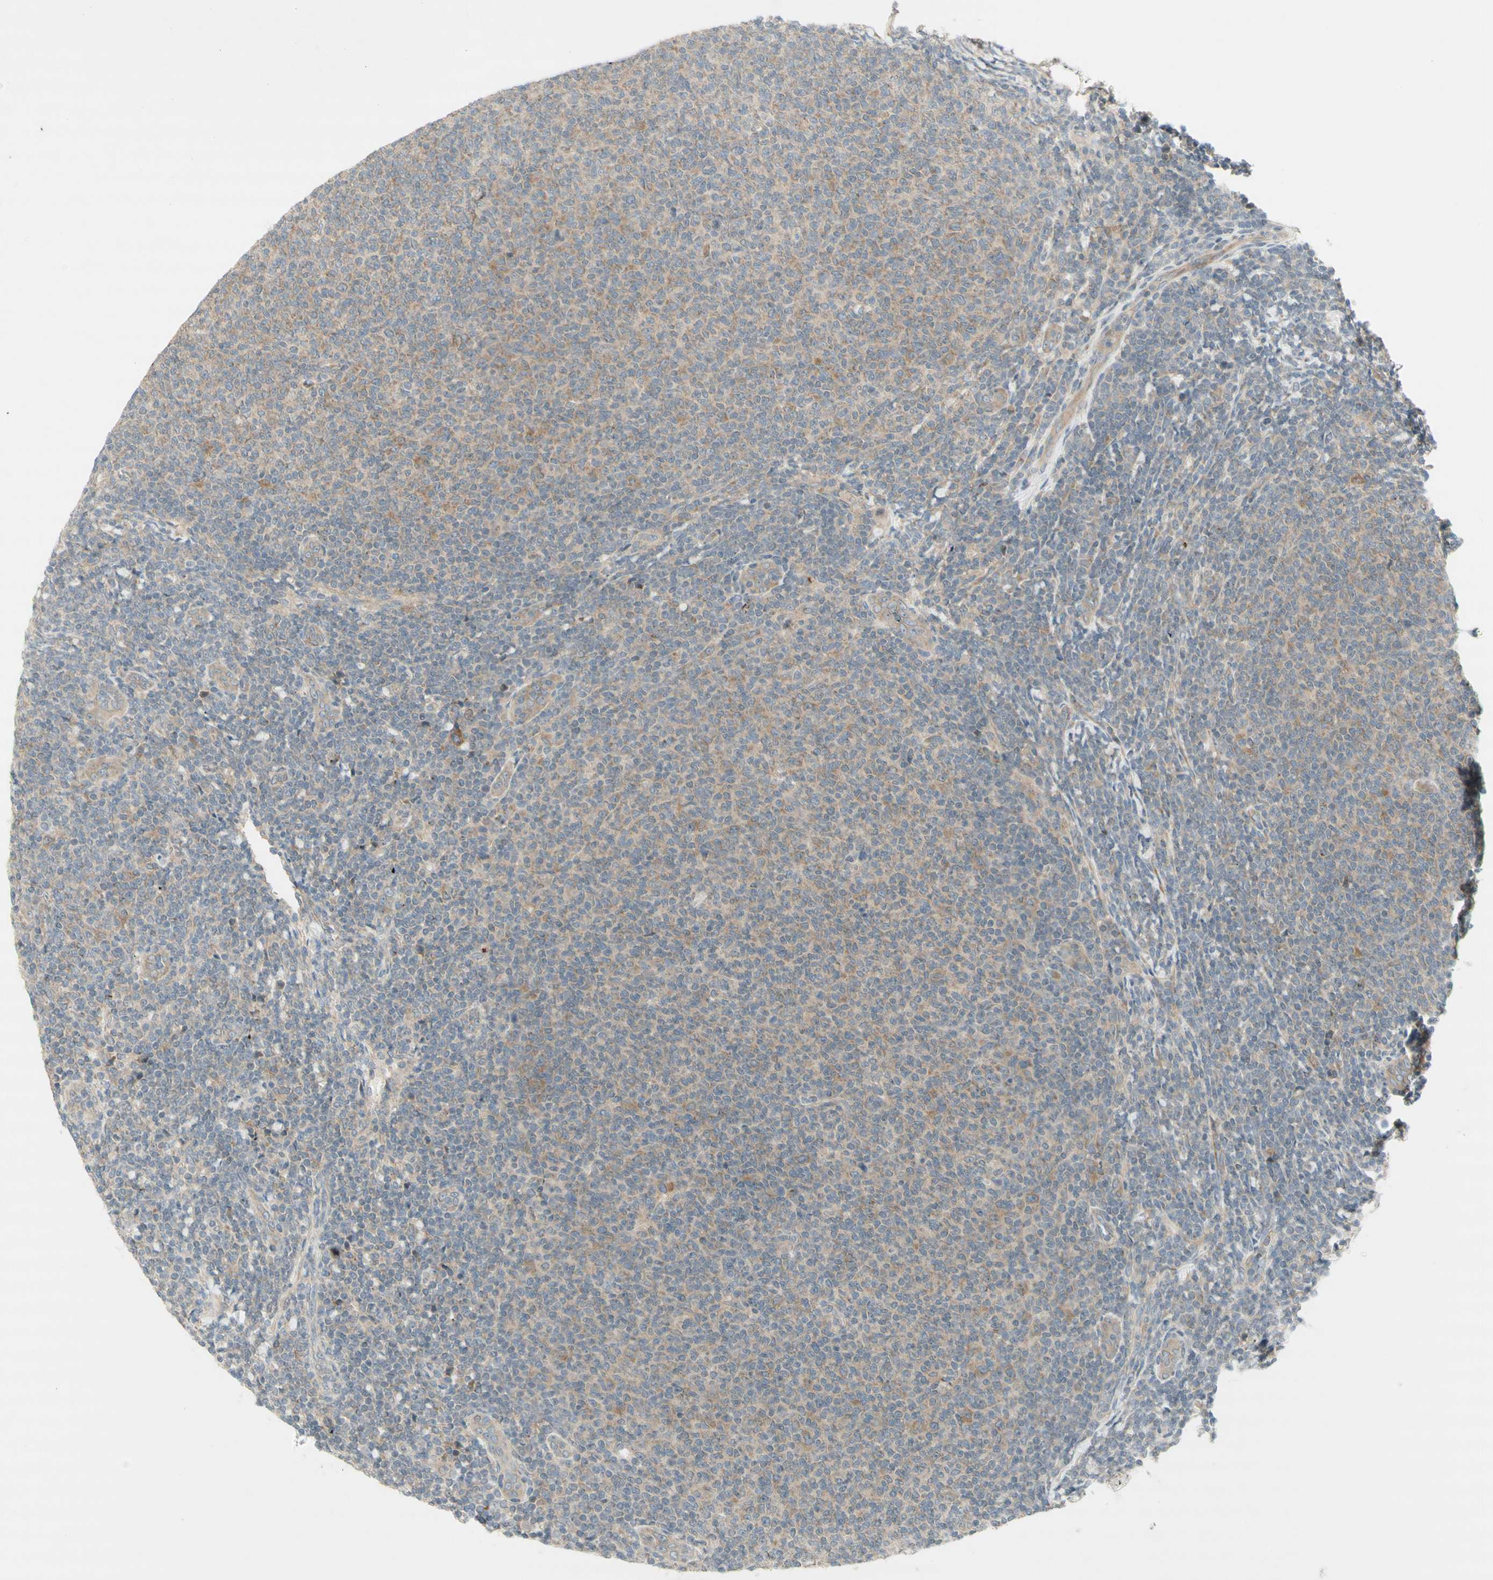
{"staining": {"intensity": "moderate", "quantity": "25%-75%", "location": "cytoplasmic/membranous"}, "tissue": "lymphoma", "cell_type": "Tumor cells", "image_type": "cancer", "snomed": [{"axis": "morphology", "description": "Malignant lymphoma, non-Hodgkin's type, Low grade"}, {"axis": "topography", "description": "Lymph node"}], "caption": "Immunohistochemistry image of neoplastic tissue: human lymphoma stained using IHC demonstrates medium levels of moderate protein expression localized specifically in the cytoplasmic/membranous of tumor cells, appearing as a cytoplasmic/membranous brown color.", "gene": "ETF1", "patient": {"sex": "male", "age": 66}}